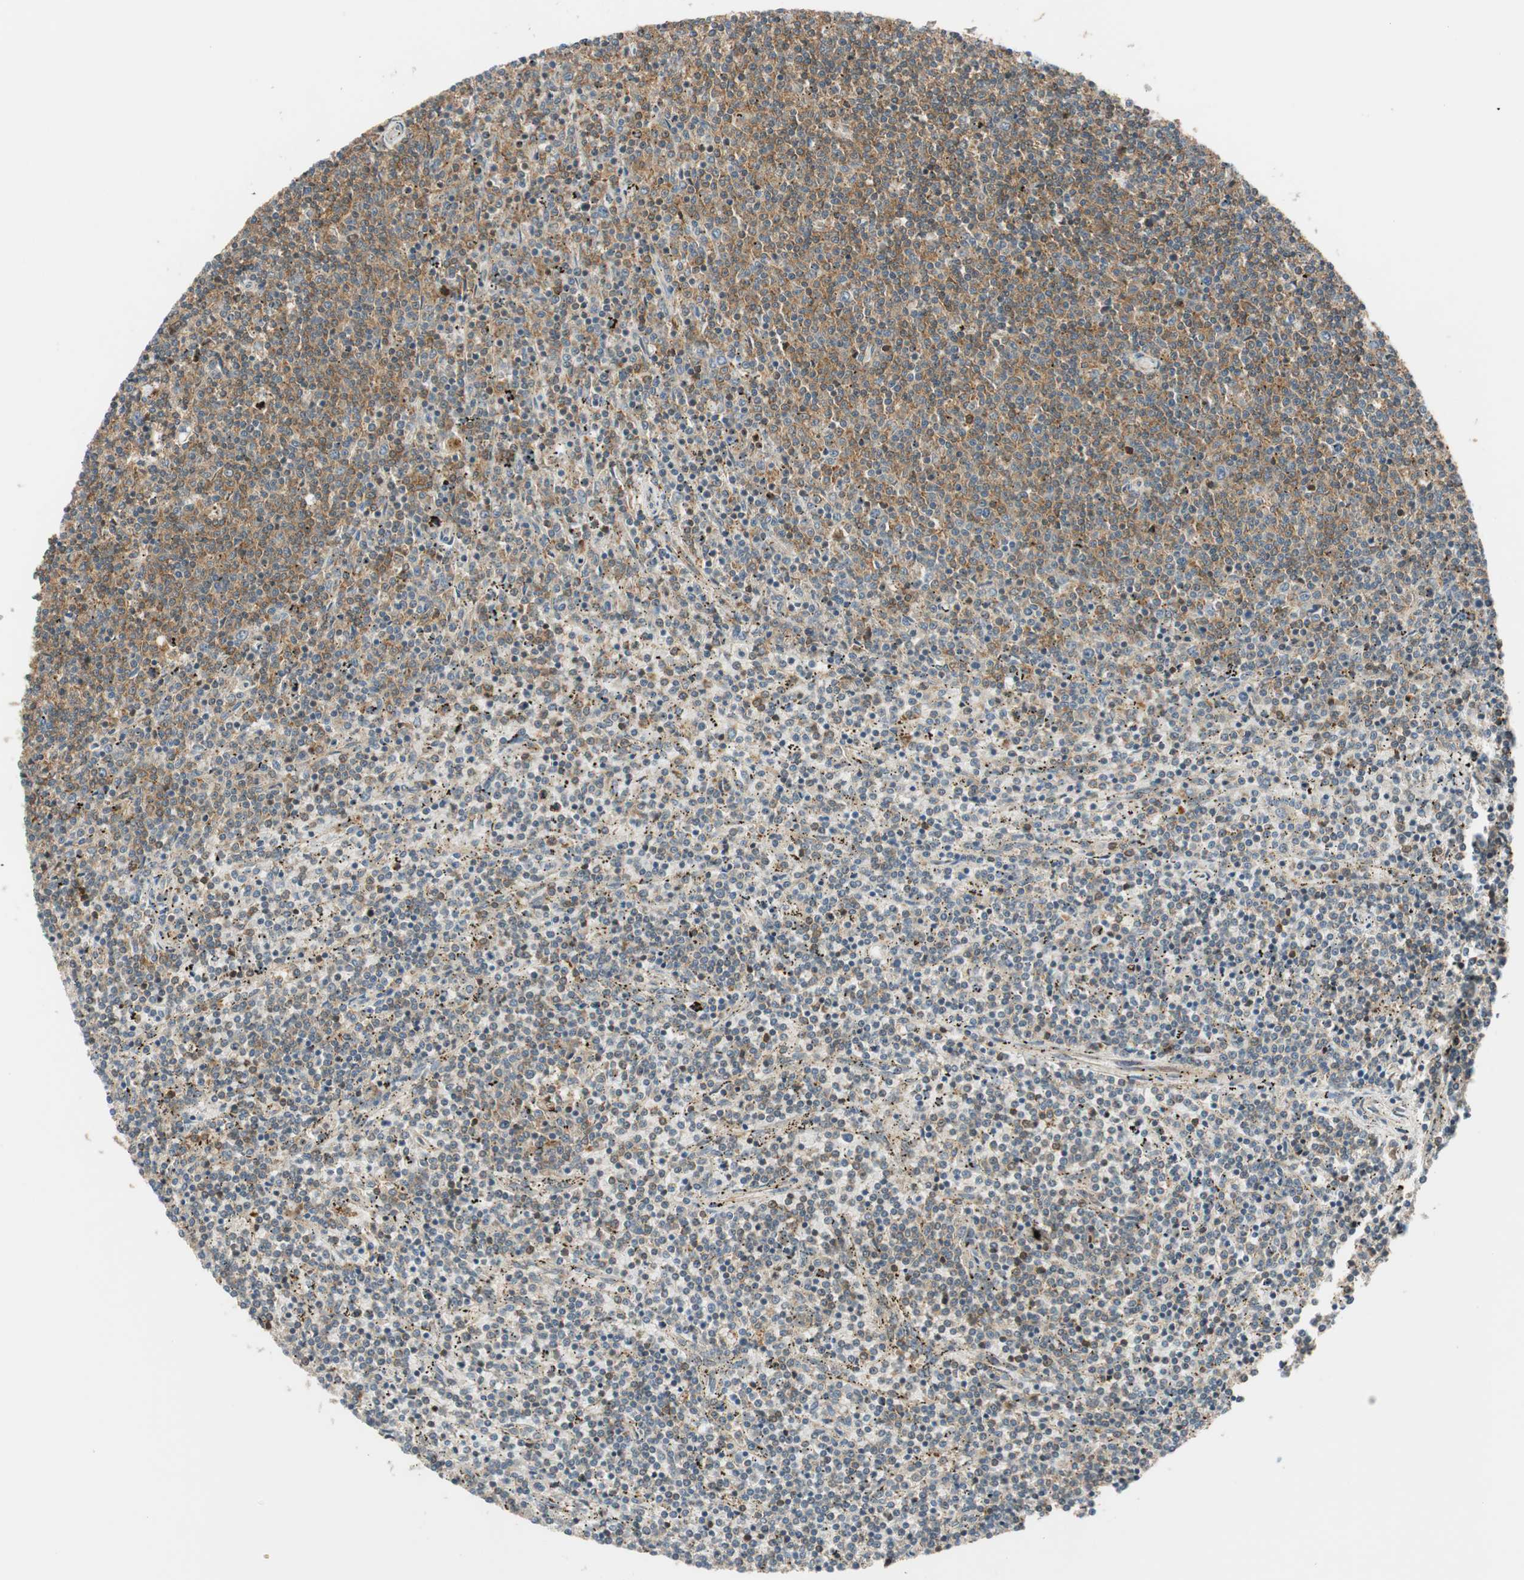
{"staining": {"intensity": "moderate", "quantity": "25%-75%", "location": "cytoplasmic/membranous"}, "tissue": "lymphoma", "cell_type": "Tumor cells", "image_type": "cancer", "snomed": [{"axis": "morphology", "description": "Malignant lymphoma, non-Hodgkin's type, Low grade"}, {"axis": "topography", "description": "Spleen"}], "caption": "Immunohistochemical staining of human lymphoma reveals medium levels of moderate cytoplasmic/membranous positivity in about 25%-75% of tumor cells.", "gene": "ABI1", "patient": {"sex": "female", "age": 50}}